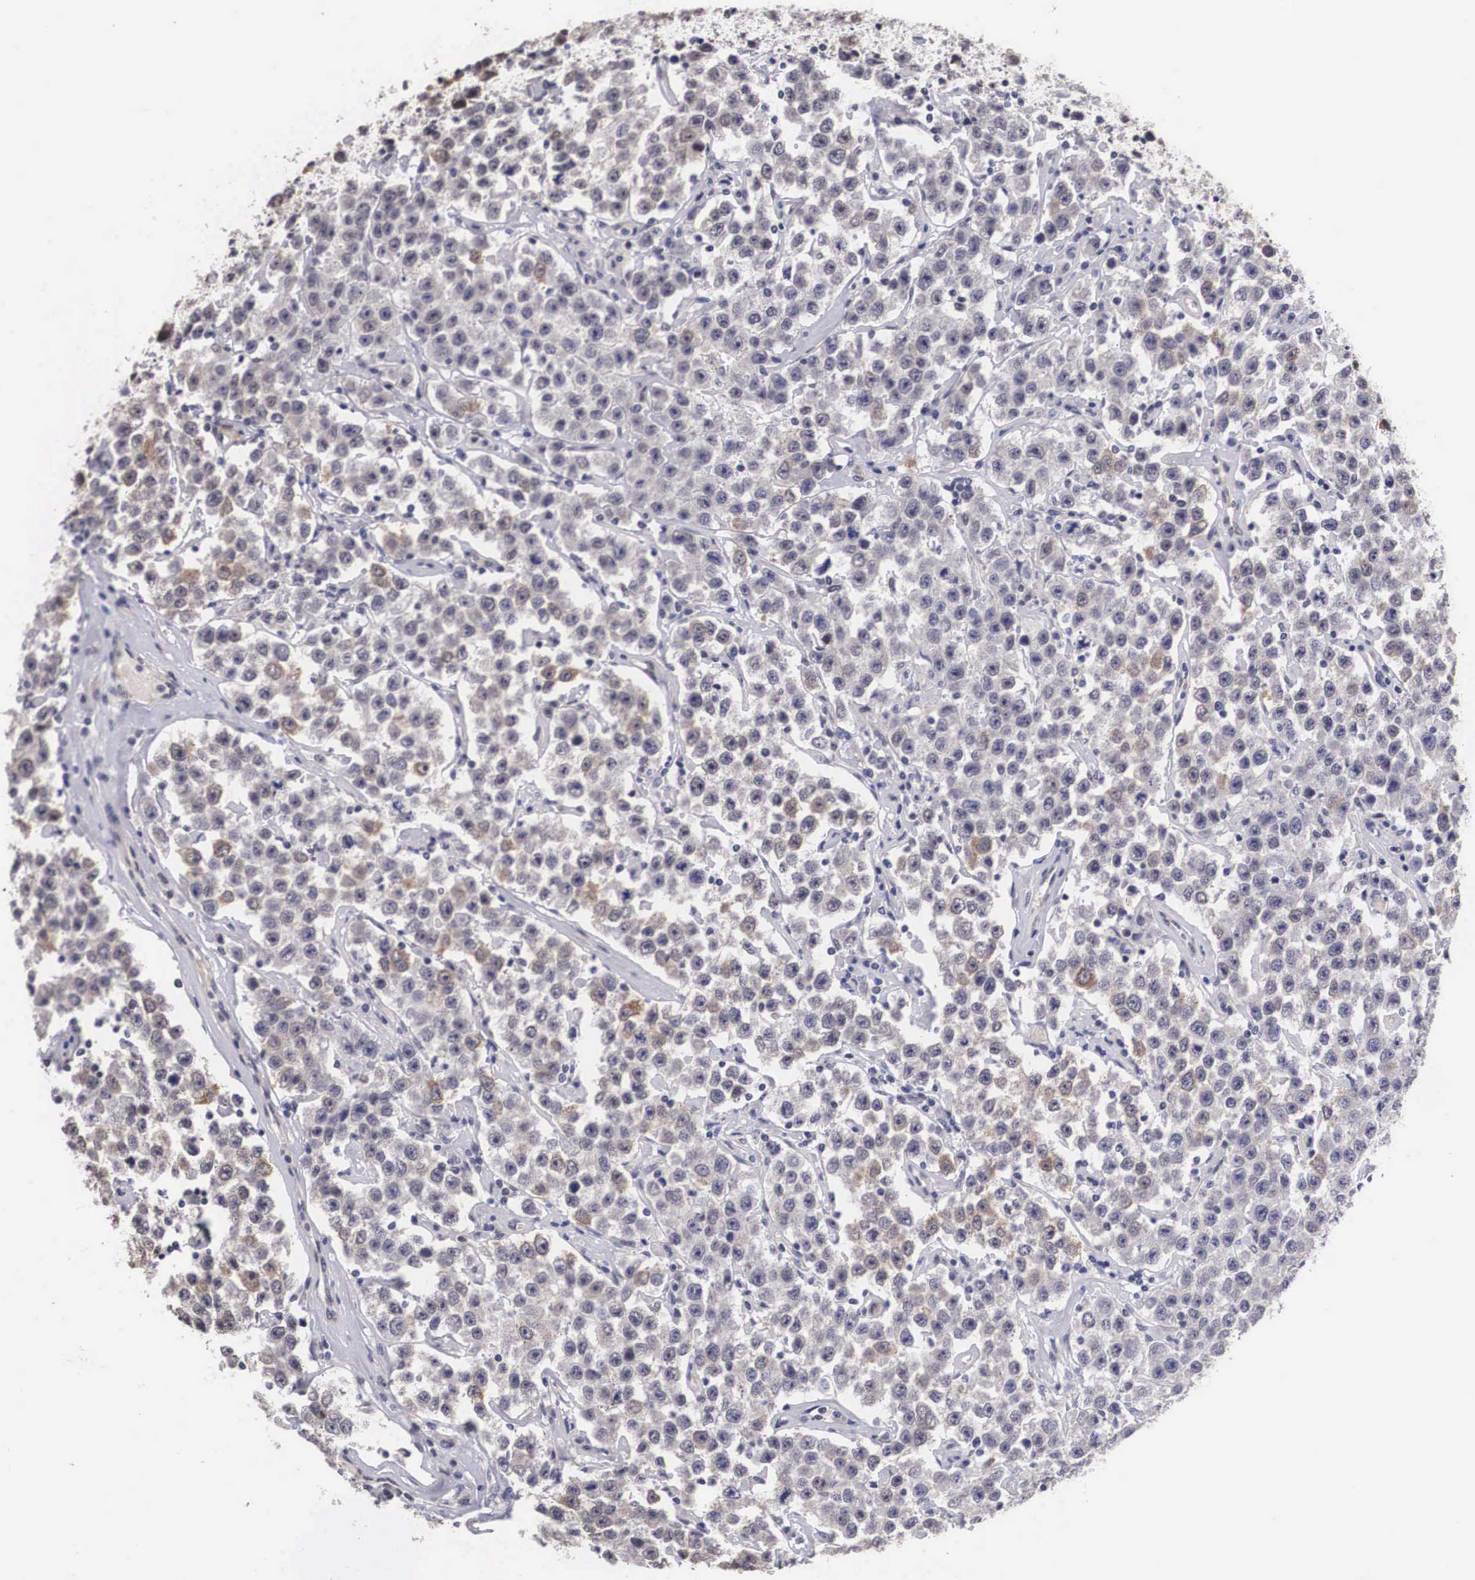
{"staining": {"intensity": "weak", "quantity": "25%-75%", "location": "cytoplasmic/membranous"}, "tissue": "testis cancer", "cell_type": "Tumor cells", "image_type": "cancer", "snomed": [{"axis": "morphology", "description": "Seminoma, NOS"}, {"axis": "topography", "description": "Testis"}], "caption": "A brown stain shows weak cytoplasmic/membranous expression of a protein in testis seminoma tumor cells.", "gene": "OTX2", "patient": {"sex": "male", "age": 52}}